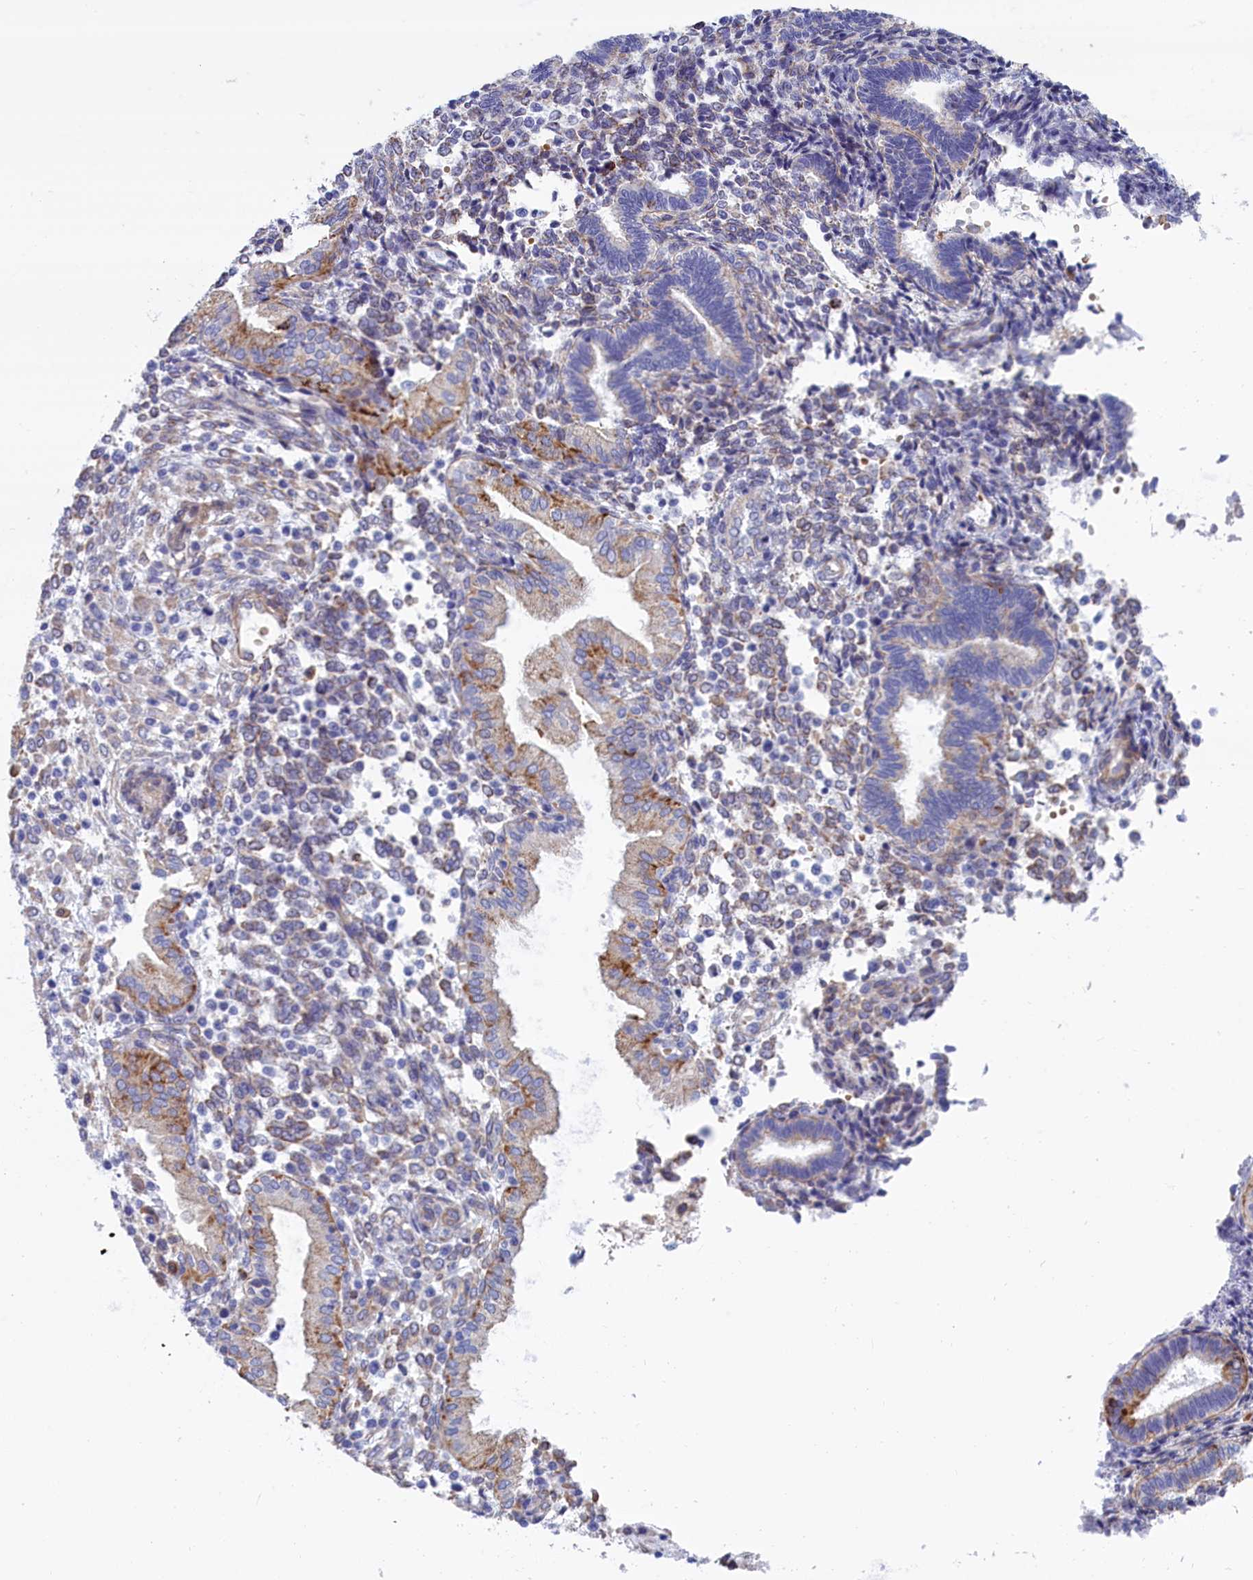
{"staining": {"intensity": "negative", "quantity": "none", "location": "none"}, "tissue": "endometrium", "cell_type": "Cells in endometrial stroma", "image_type": "normal", "snomed": [{"axis": "morphology", "description": "Normal tissue, NOS"}, {"axis": "topography", "description": "Endometrium"}], "caption": "High power microscopy photomicrograph of an immunohistochemistry photomicrograph of unremarkable endometrium, revealing no significant expression in cells in endometrial stroma.", "gene": "ABCC12", "patient": {"sex": "female", "age": 53}}